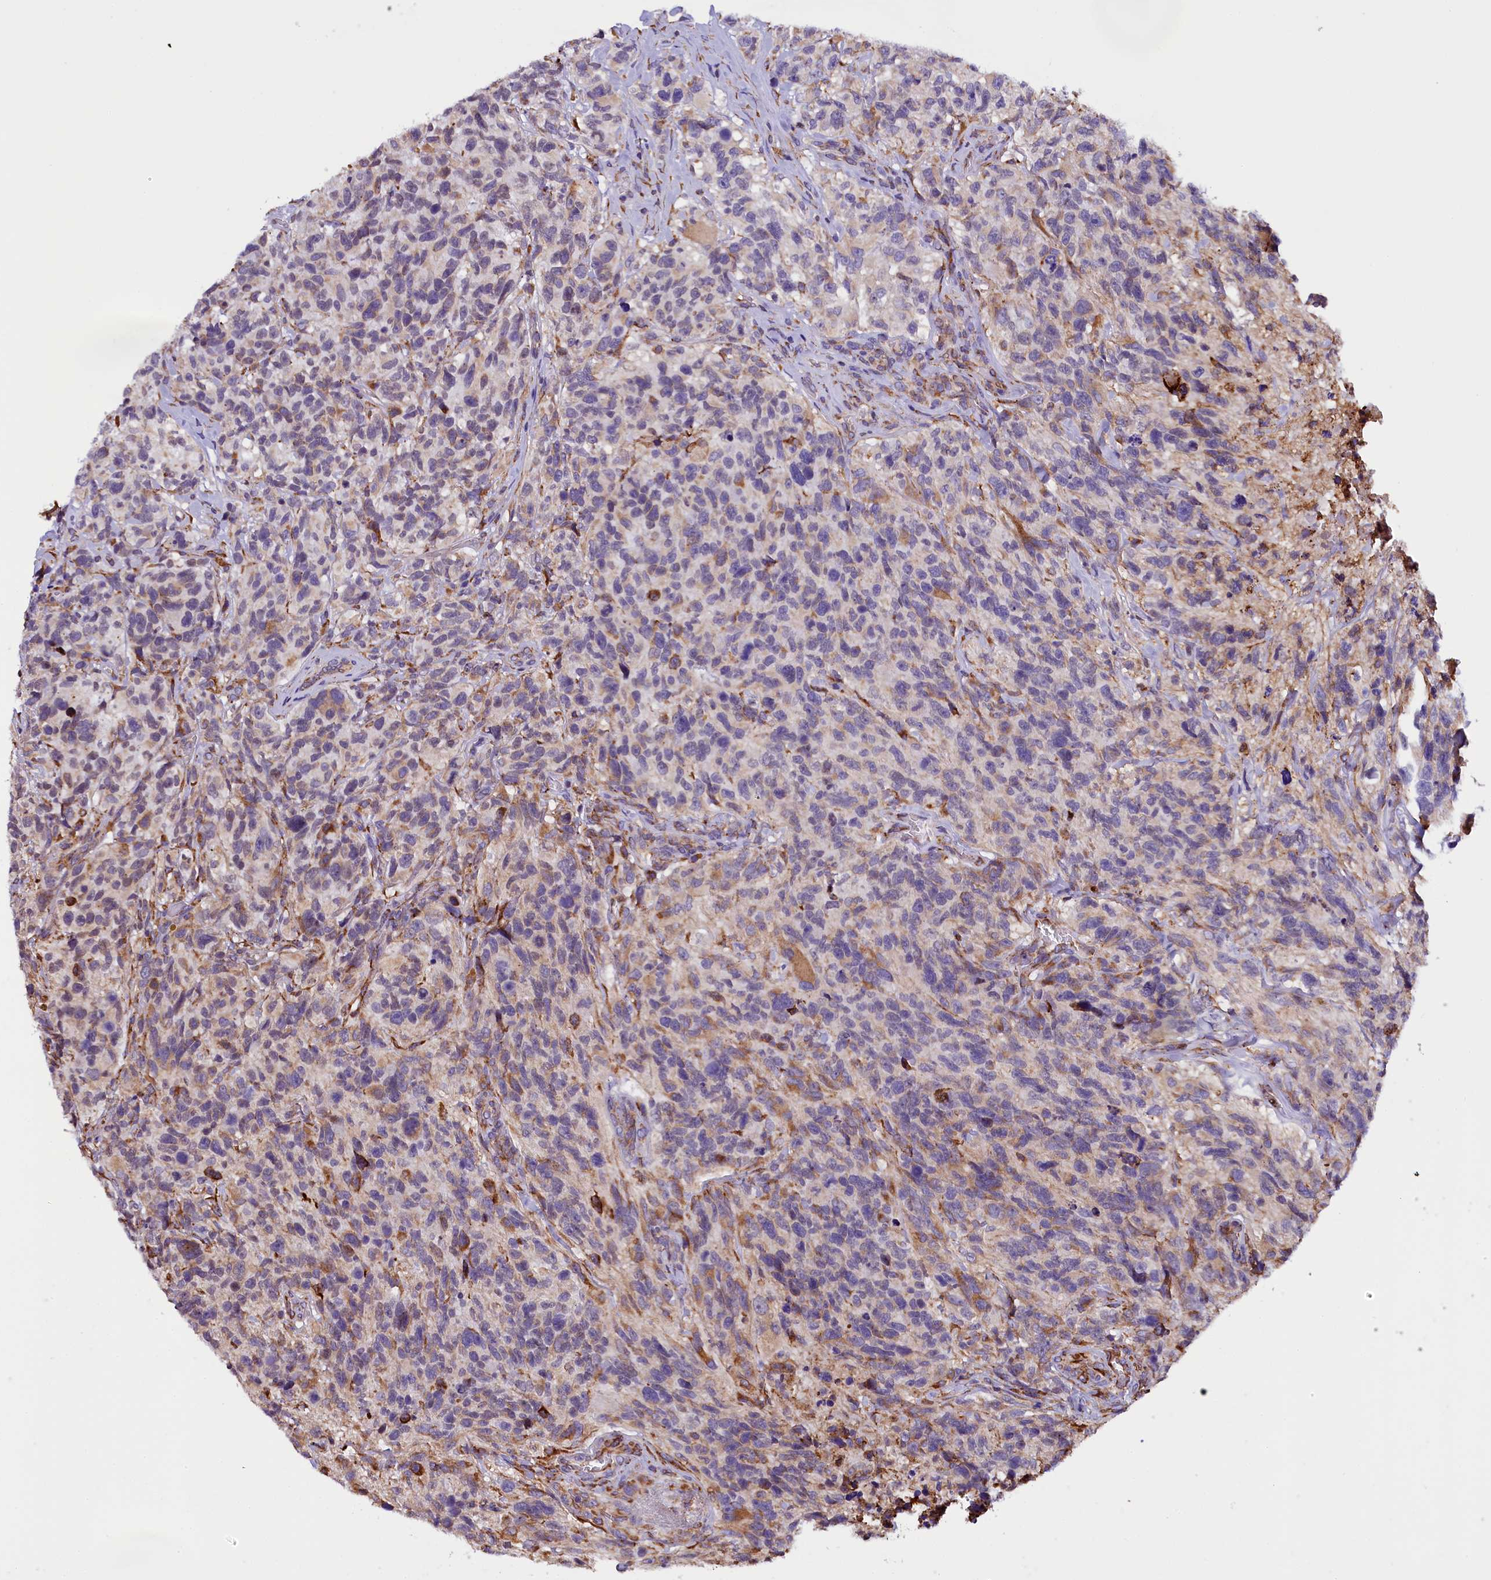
{"staining": {"intensity": "negative", "quantity": "none", "location": "none"}, "tissue": "glioma", "cell_type": "Tumor cells", "image_type": "cancer", "snomed": [{"axis": "morphology", "description": "Glioma, malignant, High grade"}, {"axis": "topography", "description": "Brain"}], "caption": "Image shows no significant protein staining in tumor cells of glioma.", "gene": "CAPS2", "patient": {"sex": "male", "age": 69}}